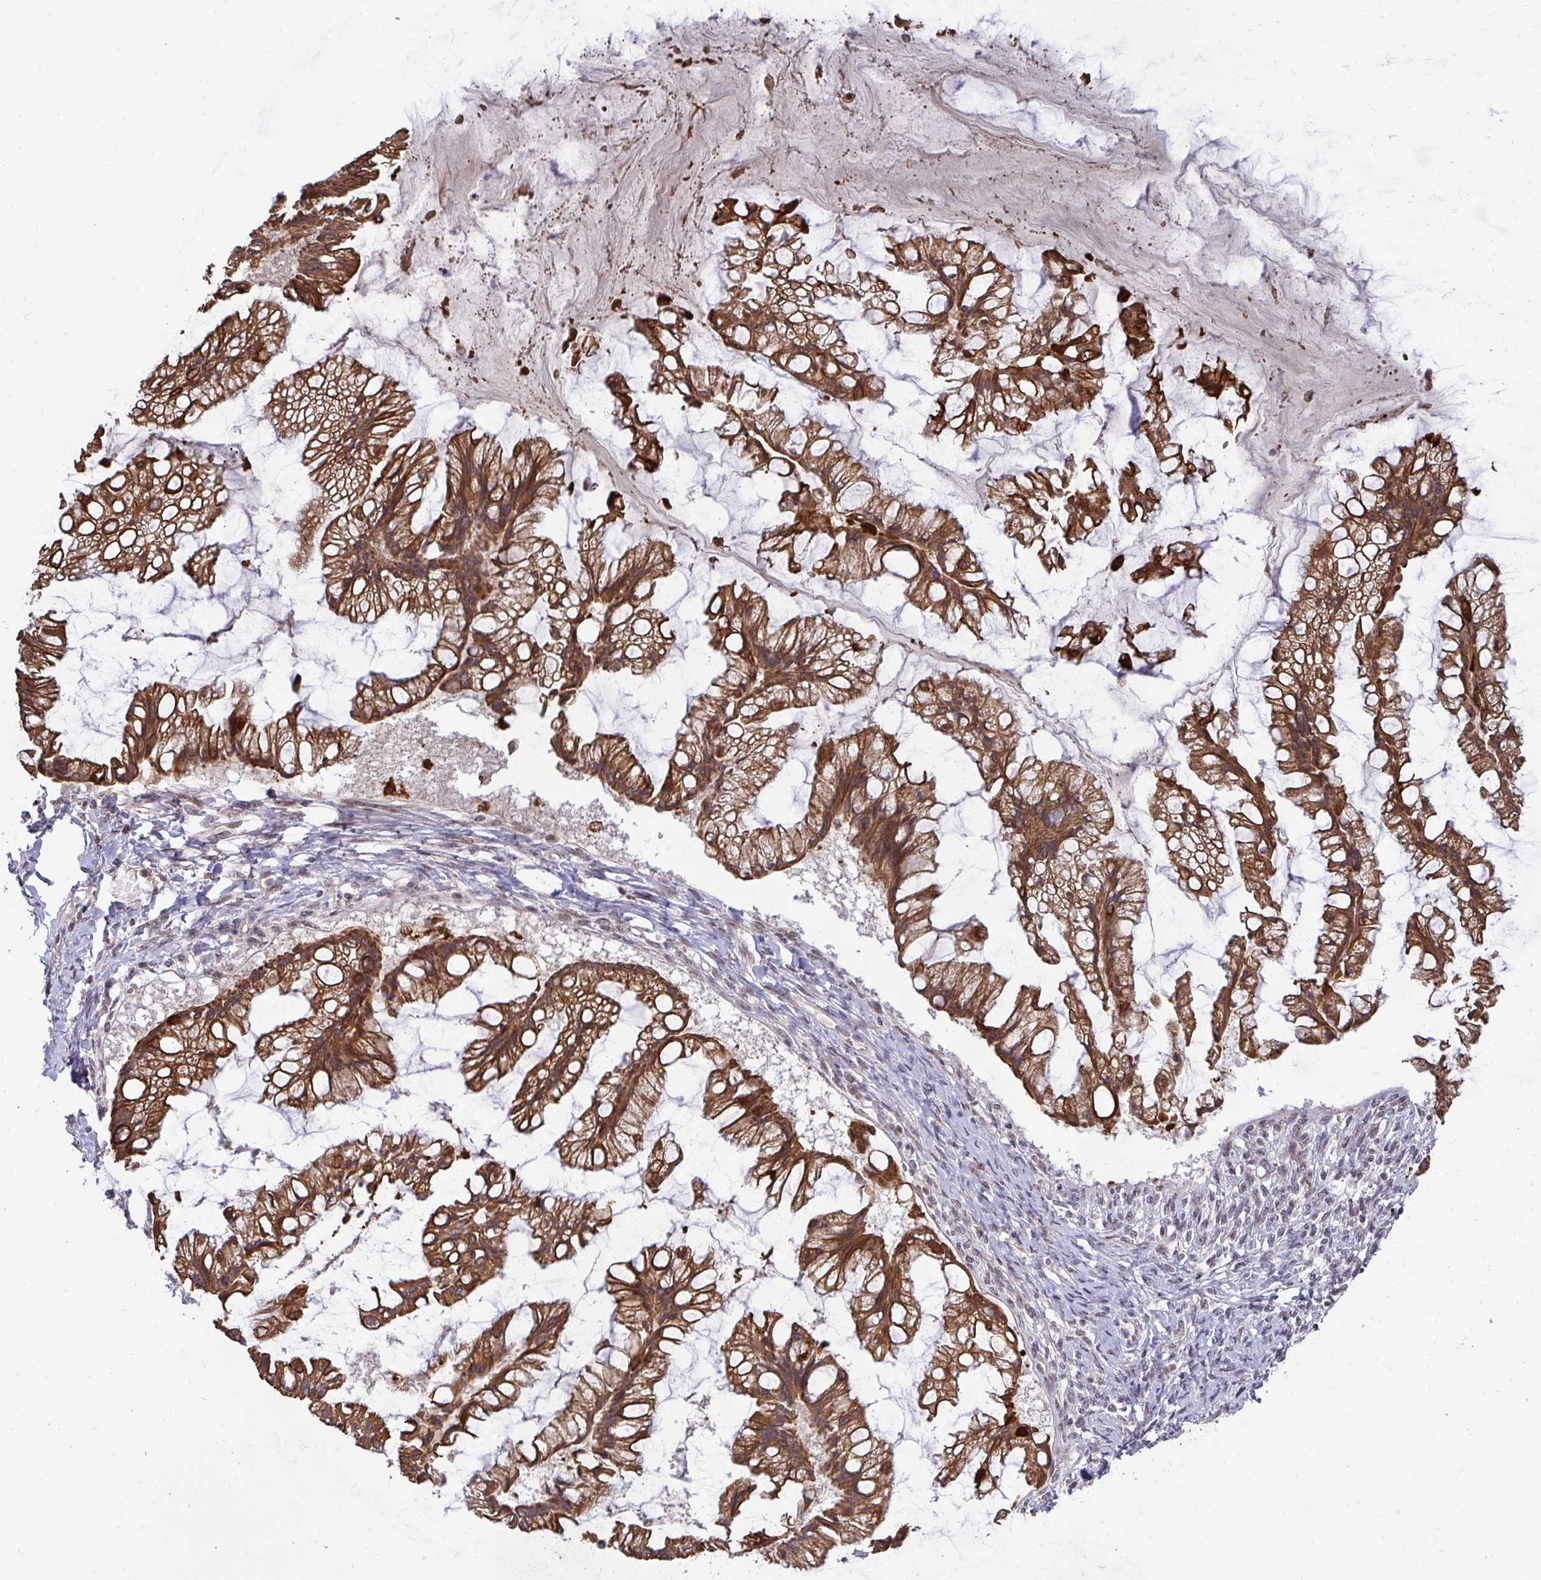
{"staining": {"intensity": "strong", "quantity": ">75%", "location": "cytoplasmic/membranous"}, "tissue": "ovarian cancer", "cell_type": "Tumor cells", "image_type": "cancer", "snomed": [{"axis": "morphology", "description": "Cystadenocarcinoma, mucinous, NOS"}, {"axis": "topography", "description": "Ovary"}], "caption": "A micrograph of human ovarian cancer stained for a protein exhibits strong cytoplasmic/membranous brown staining in tumor cells. Using DAB (brown) and hematoxylin (blue) stains, captured at high magnification using brightfield microscopy.", "gene": "TRIM44", "patient": {"sex": "female", "age": 73}}